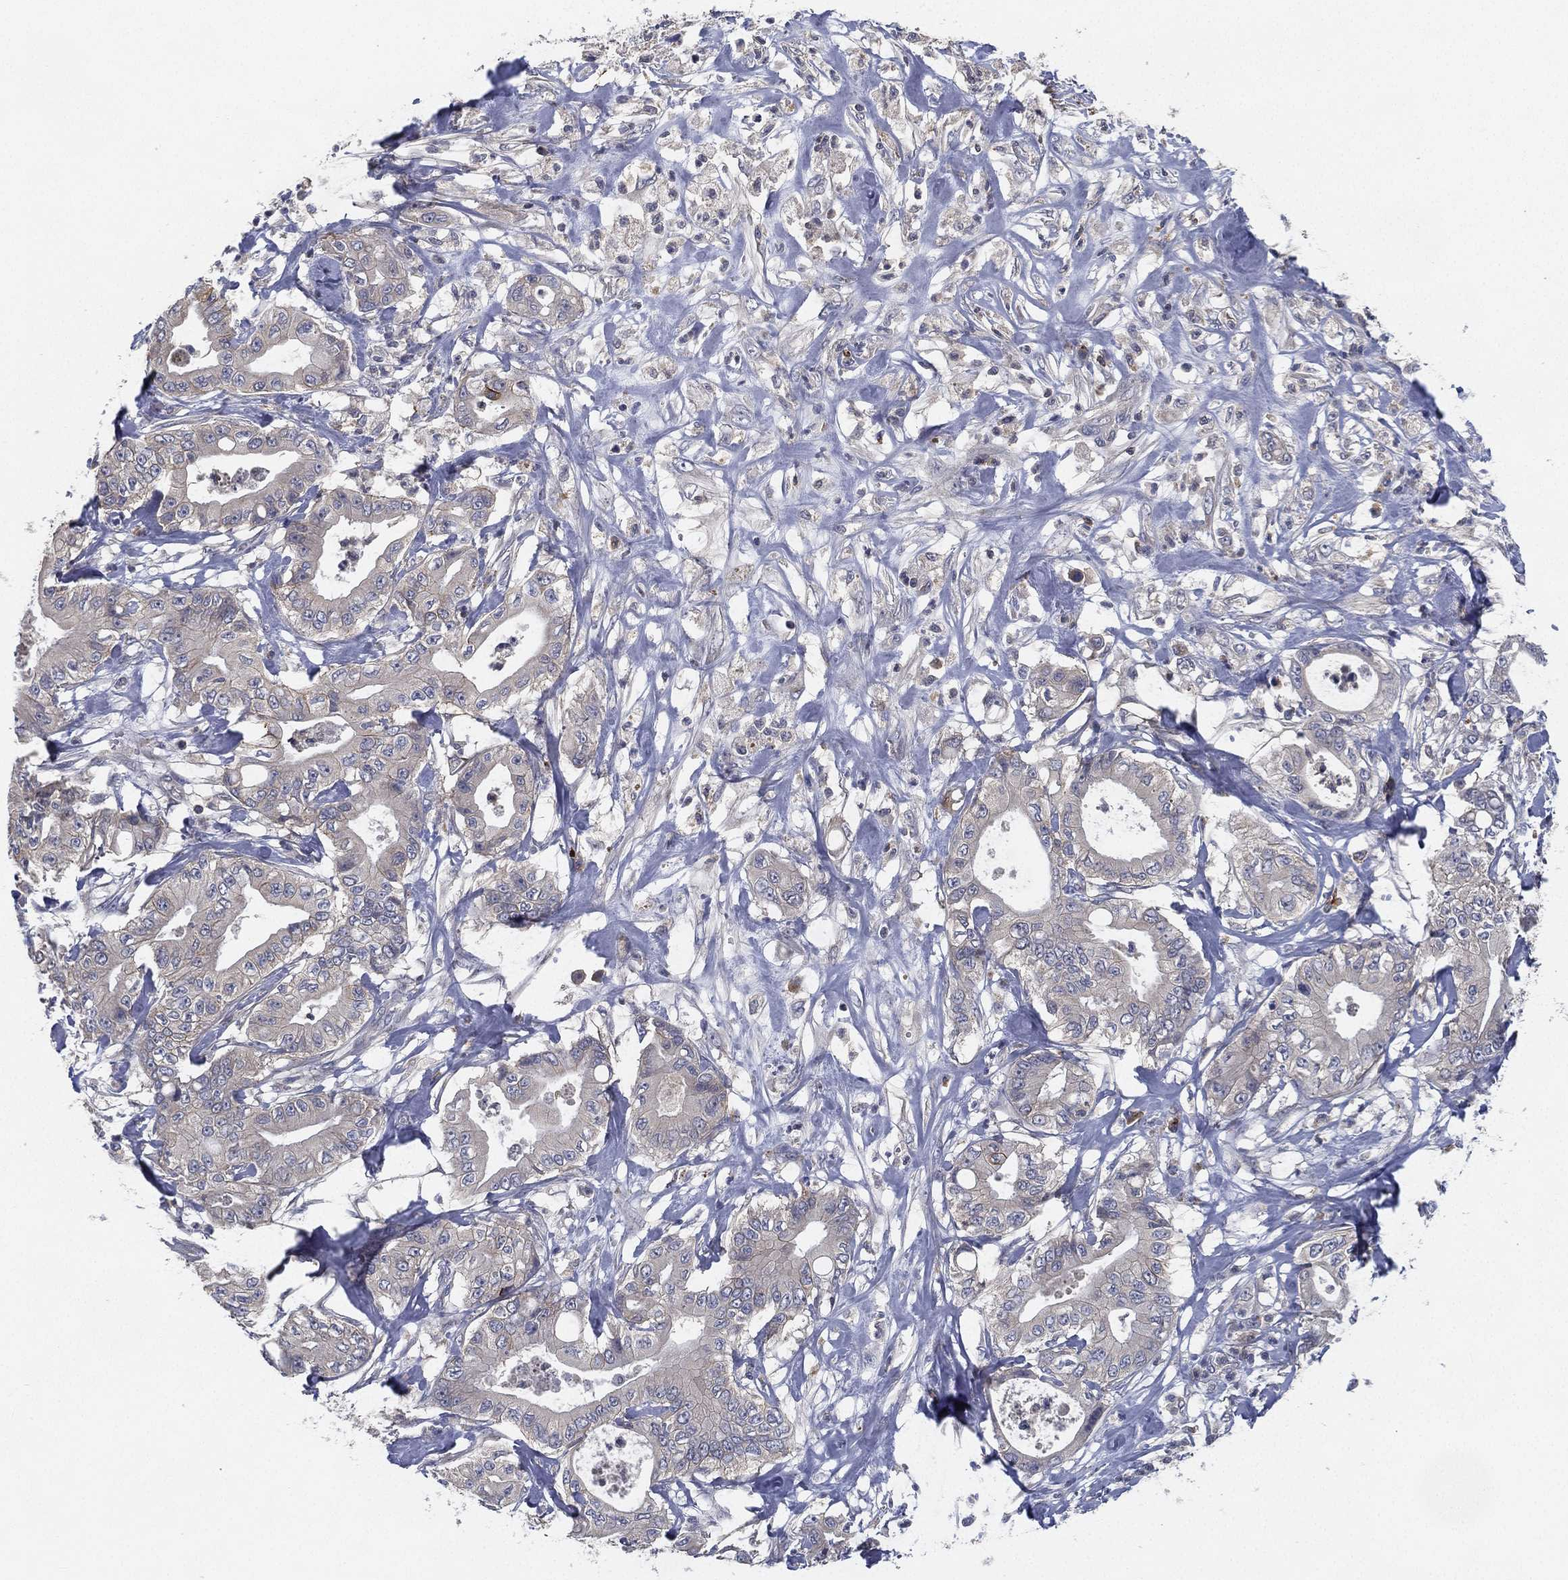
{"staining": {"intensity": "negative", "quantity": "none", "location": "none"}, "tissue": "pancreatic cancer", "cell_type": "Tumor cells", "image_type": "cancer", "snomed": [{"axis": "morphology", "description": "Adenocarcinoma, NOS"}, {"axis": "topography", "description": "Pancreas"}], "caption": "Tumor cells are negative for protein expression in human pancreatic cancer. (Immunohistochemistry (ihc), brightfield microscopy, high magnification).", "gene": "CFAP251", "patient": {"sex": "male", "age": 71}}